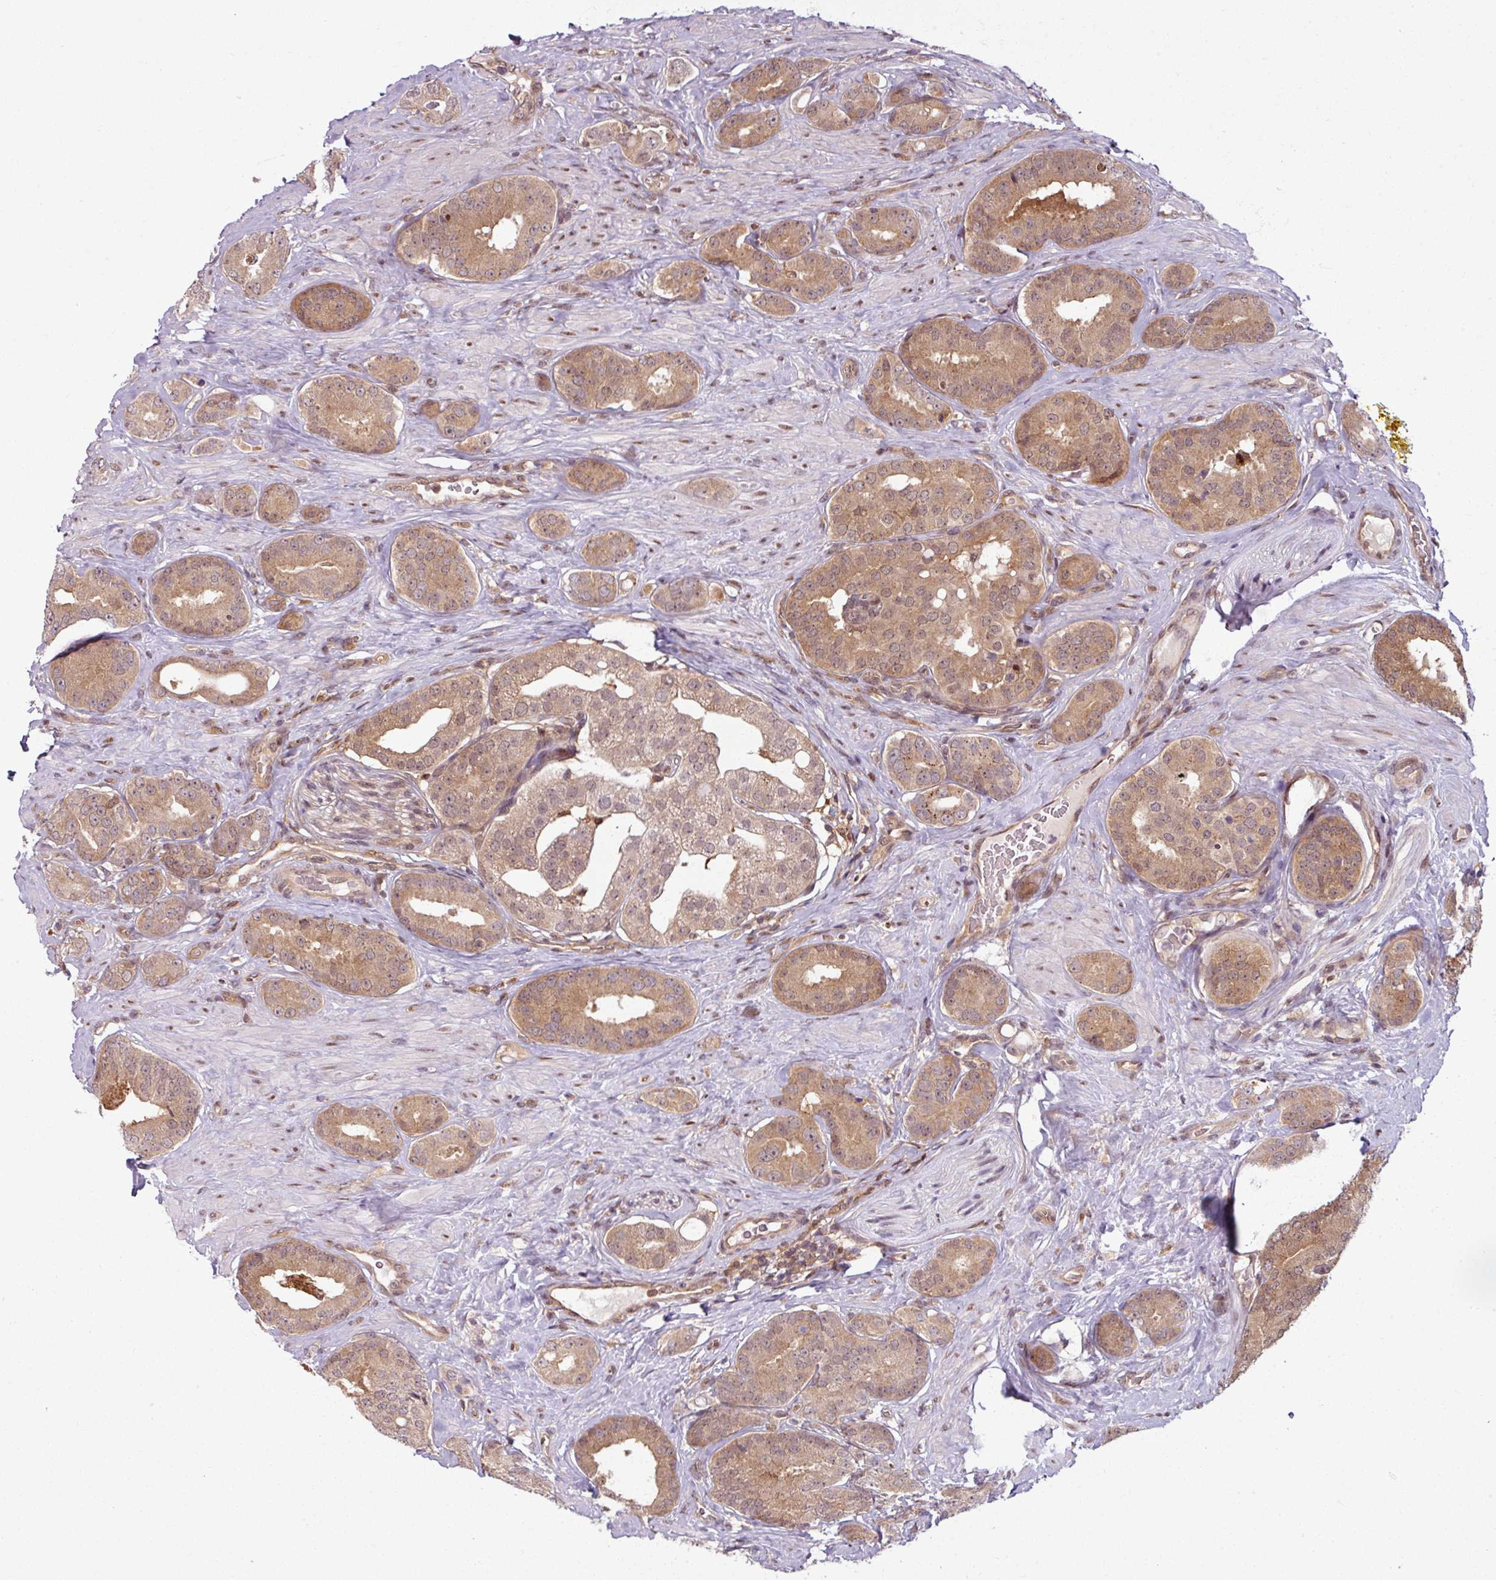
{"staining": {"intensity": "moderate", "quantity": ">75%", "location": "cytoplasmic/membranous"}, "tissue": "prostate cancer", "cell_type": "Tumor cells", "image_type": "cancer", "snomed": [{"axis": "morphology", "description": "Adenocarcinoma, High grade"}, {"axis": "topography", "description": "Prostate"}], "caption": "Protein expression analysis of adenocarcinoma (high-grade) (prostate) demonstrates moderate cytoplasmic/membranous expression in approximately >75% of tumor cells.", "gene": "KCTD11", "patient": {"sex": "male", "age": 63}}